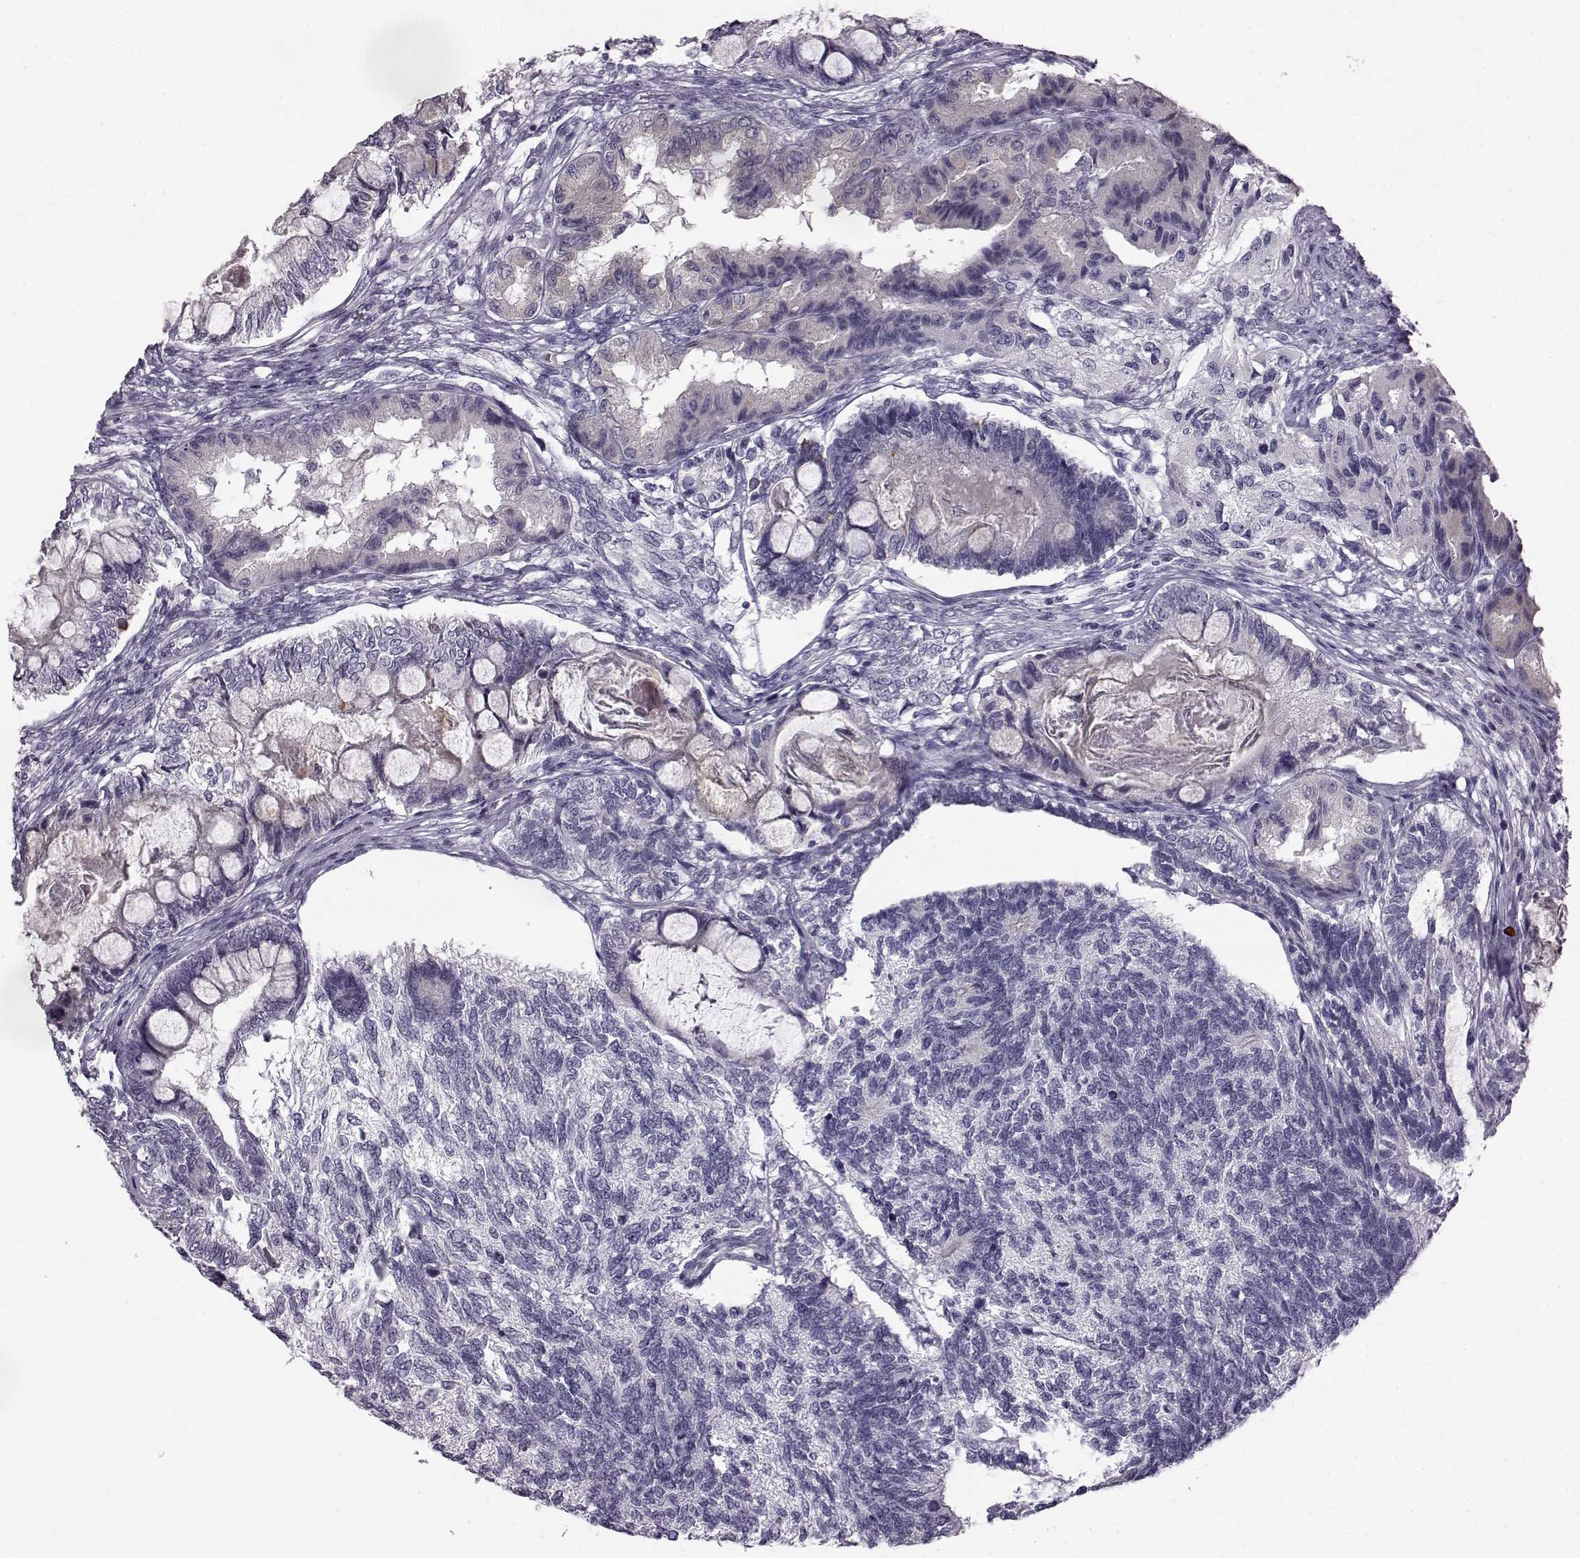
{"staining": {"intensity": "negative", "quantity": "none", "location": "none"}, "tissue": "testis cancer", "cell_type": "Tumor cells", "image_type": "cancer", "snomed": [{"axis": "morphology", "description": "Seminoma, NOS"}, {"axis": "morphology", "description": "Carcinoma, Embryonal, NOS"}, {"axis": "topography", "description": "Testis"}], "caption": "DAB (3,3'-diaminobenzidine) immunohistochemical staining of human testis cancer reveals no significant expression in tumor cells. (IHC, brightfield microscopy, high magnification).", "gene": "ODAD4", "patient": {"sex": "male", "age": 41}}